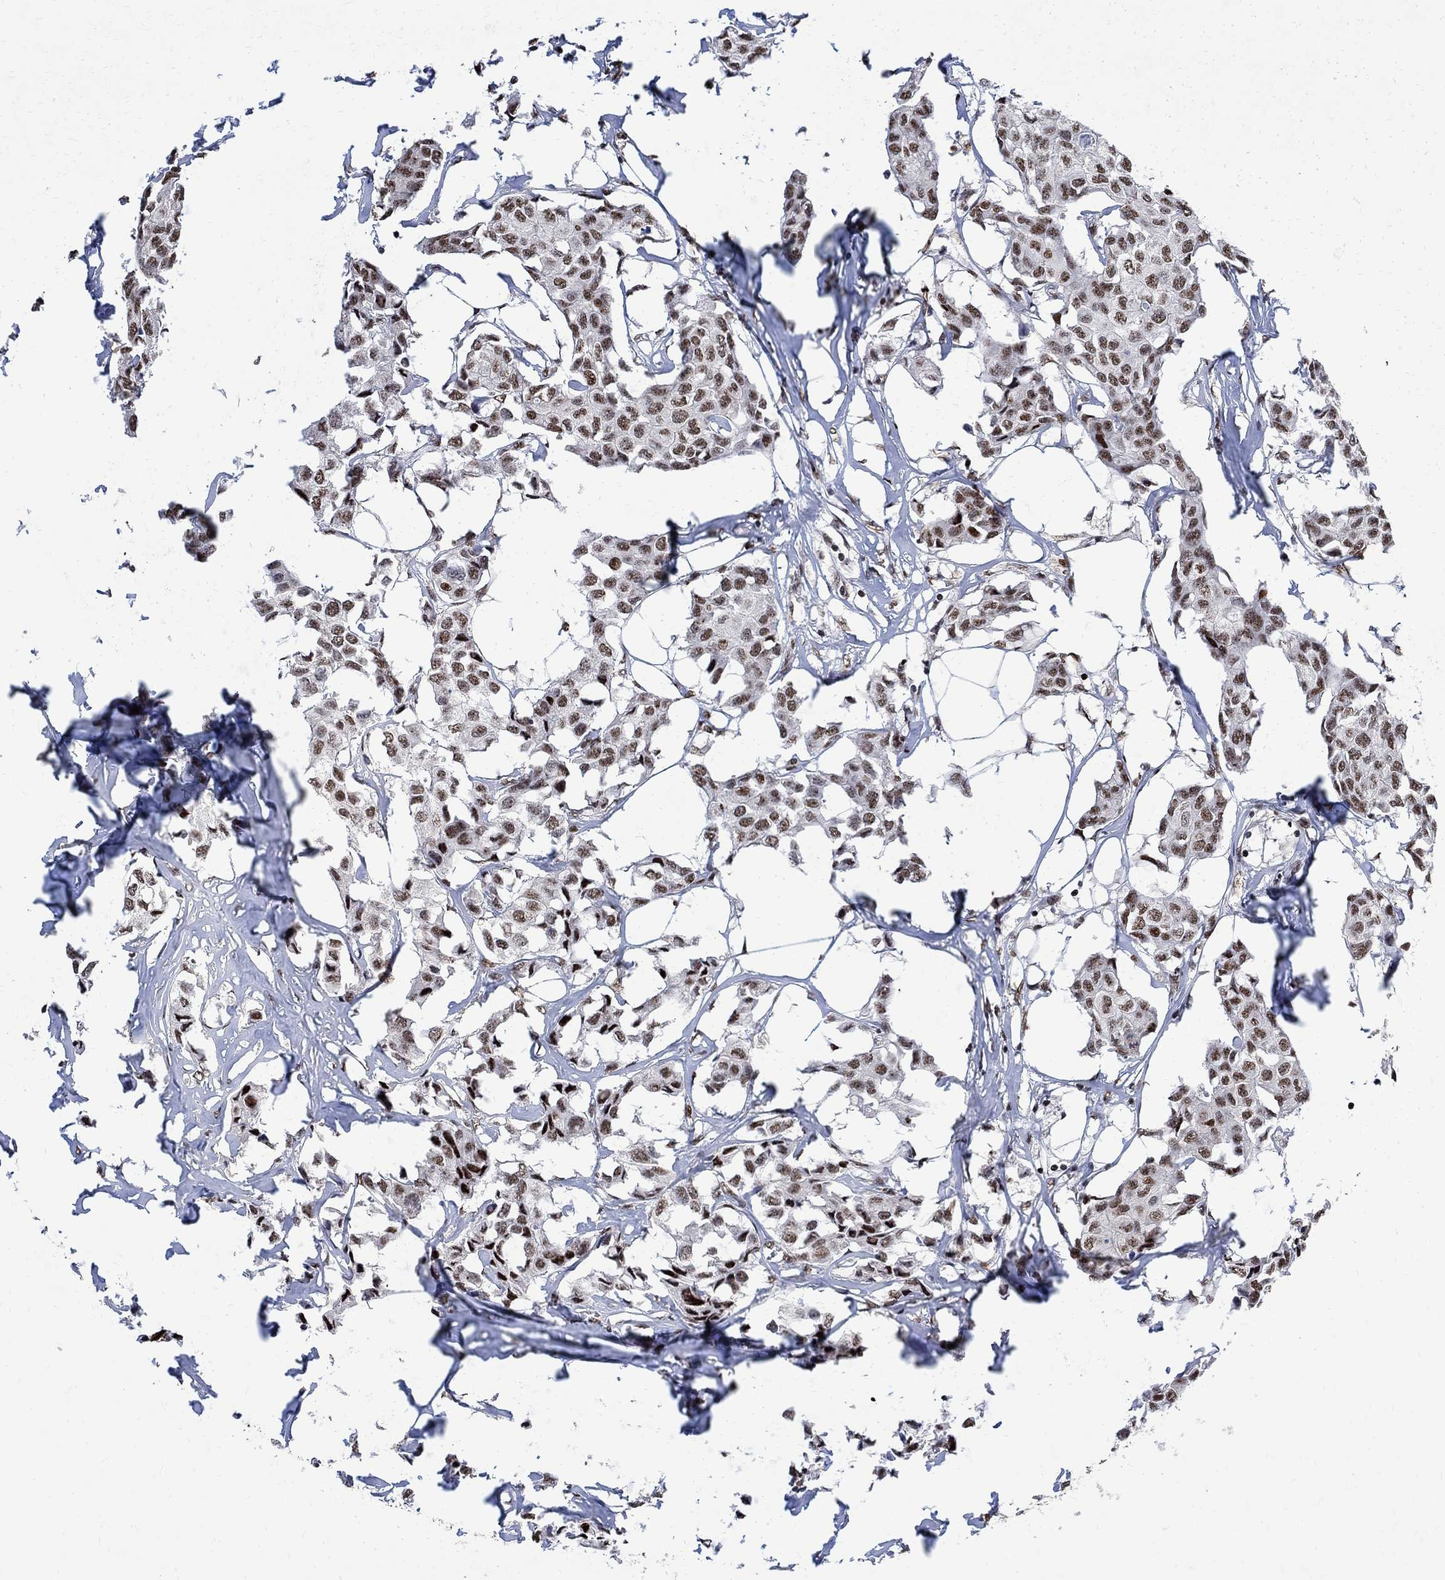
{"staining": {"intensity": "moderate", "quantity": ">75%", "location": "nuclear"}, "tissue": "breast cancer", "cell_type": "Tumor cells", "image_type": "cancer", "snomed": [{"axis": "morphology", "description": "Duct carcinoma"}, {"axis": "topography", "description": "Breast"}], "caption": "Immunohistochemistry (IHC) (DAB) staining of human breast cancer displays moderate nuclear protein positivity in approximately >75% of tumor cells. (Stains: DAB in brown, nuclei in blue, Microscopy: brightfield microscopy at high magnification).", "gene": "E4F1", "patient": {"sex": "female", "age": 80}}